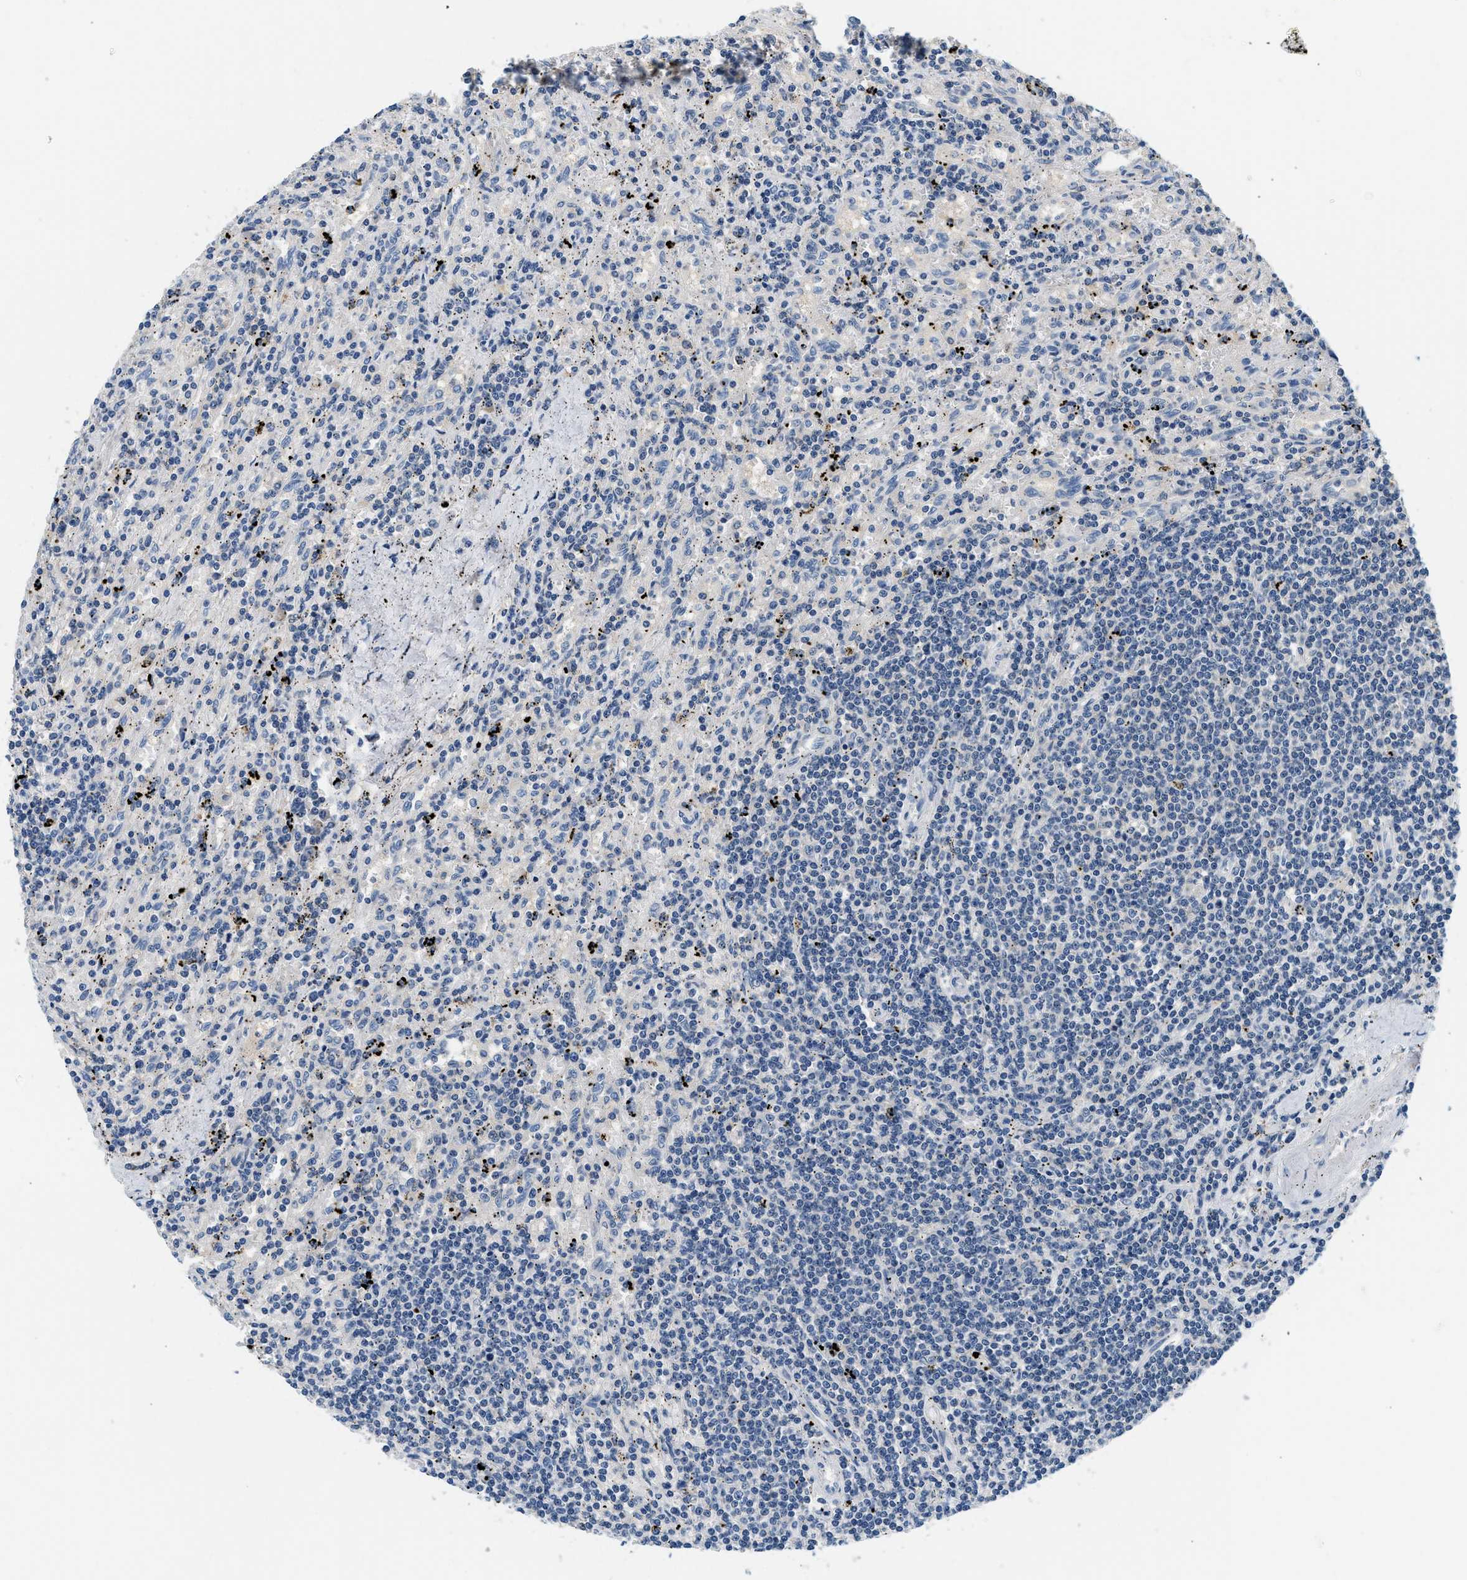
{"staining": {"intensity": "negative", "quantity": "none", "location": "none"}, "tissue": "lymphoma", "cell_type": "Tumor cells", "image_type": "cancer", "snomed": [{"axis": "morphology", "description": "Malignant lymphoma, non-Hodgkin's type, Low grade"}, {"axis": "topography", "description": "Spleen"}], "caption": "This is an immunohistochemistry photomicrograph of lymphoma. There is no positivity in tumor cells.", "gene": "SLC35E1", "patient": {"sex": "male", "age": 76}}